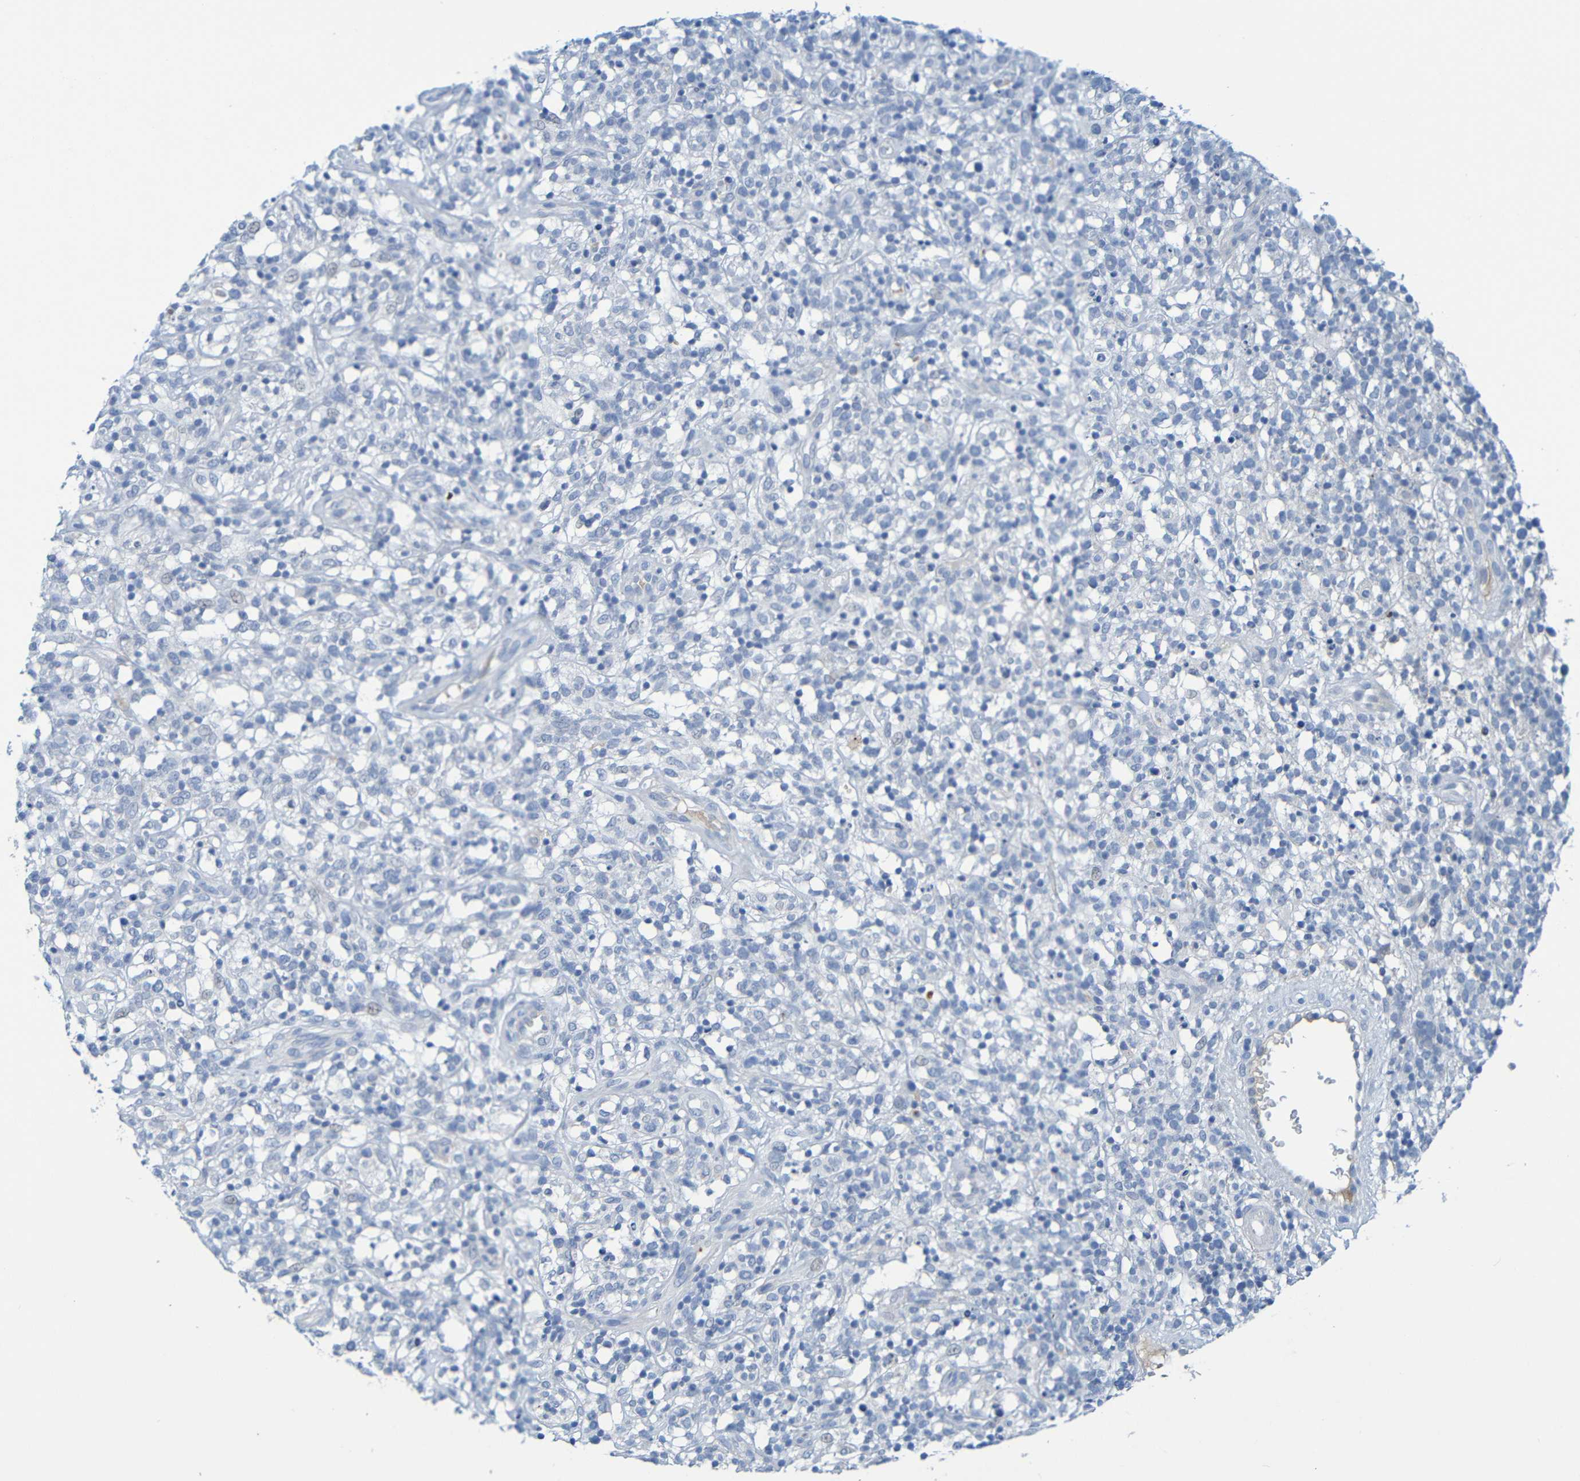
{"staining": {"intensity": "negative", "quantity": "none", "location": "none"}, "tissue": "lymphoma", "cell_type": "Tumor cells", "image_type": "cancer", "snomed": [{"axis": "morphology", "description": "Malignant lymphoma, non-Hodgkin's type, High grade"}, {"axis": "topography", "description": "Lymph node"}], "caption": "An image of lymphoma stained for a protein exhibits no brown staining in tumor cells.", "gene": "IL10", "patient": {"sex": "female", "age": 73}}